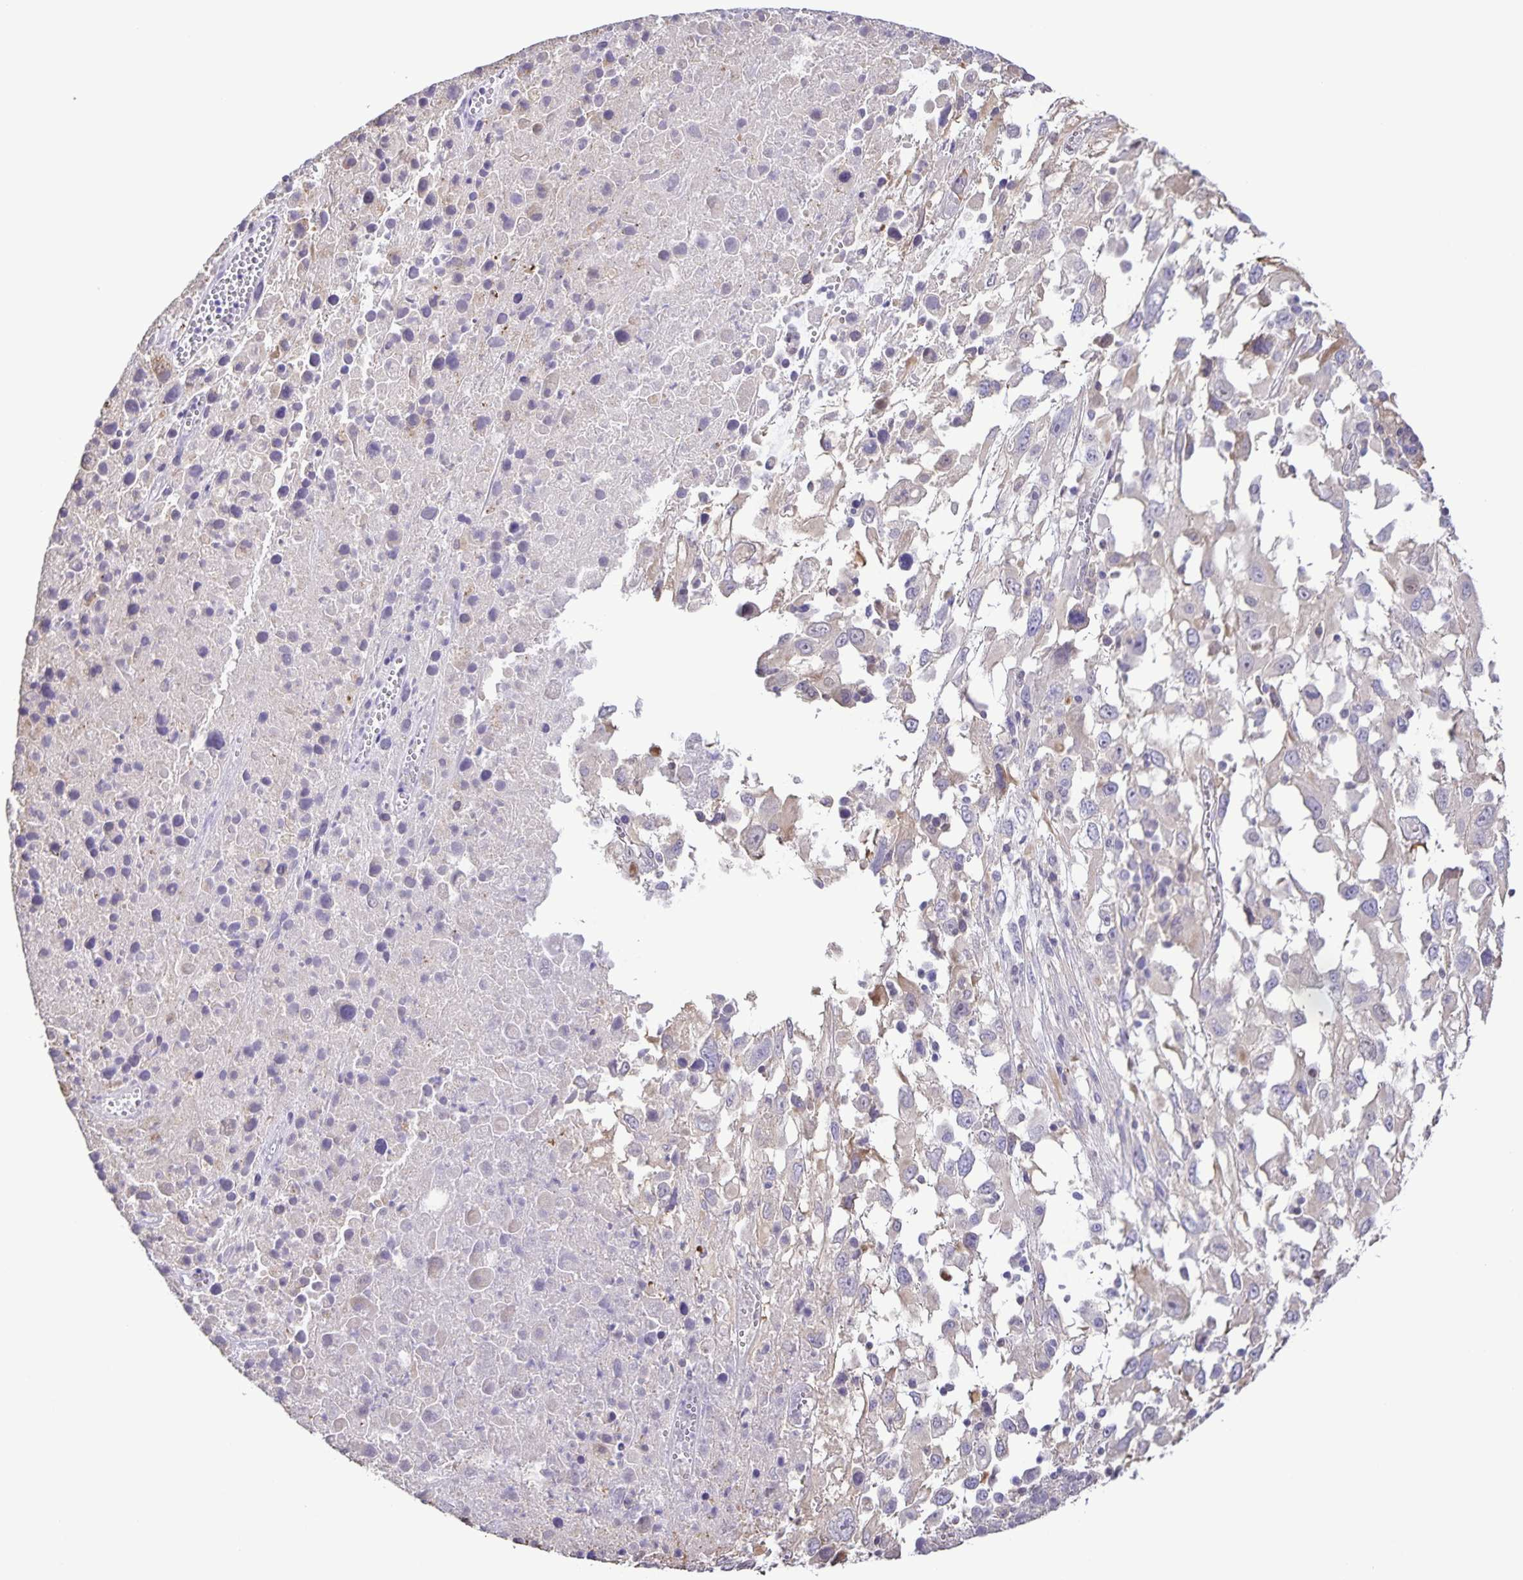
{"staining": {"intensity": "negative", "quantity": "none", "location": "none"}, "tissue": "melanoma", "cell_type": "Tumor cells", "image_type": "cancer", "snomed": [{"axis": "morphology", "description": "Malignant melanoma, Metastatic site"}, {"axis": "topography", "description": "Soft tissue"}], "caption": "This is an immunohistochemistry (IHC) micrograph of human melanoma. There is no expression in tumor cells.", "gene": "ONECUT2", "patient": {"sex": "male", "age": 50}}